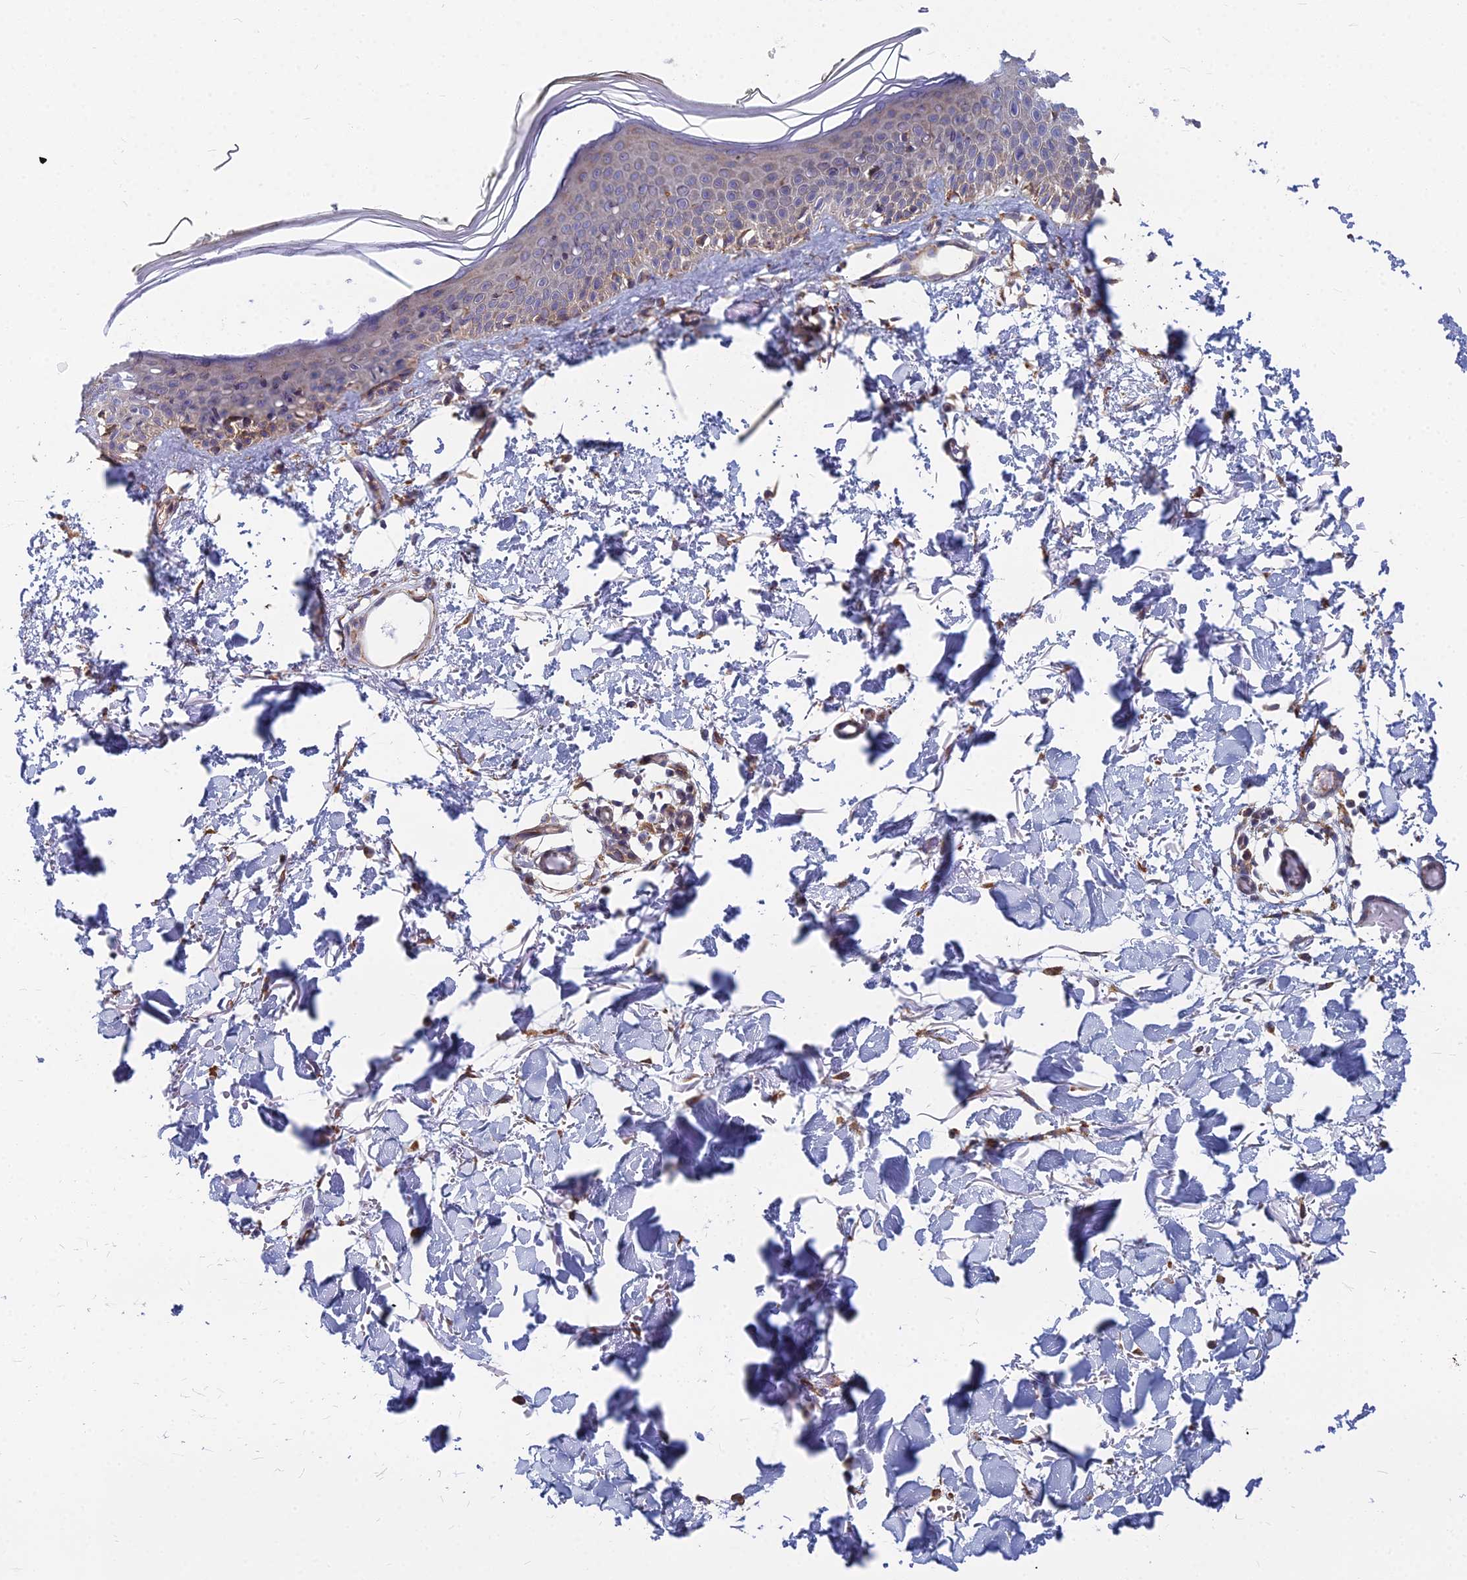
{"staining": {"intensity": "negative", "quantity": "none", "location": "none"}, "tissue": "skin", "cell_type": "Fibroblasts", "image_type": "normal", "snomed": [{"axis": "morphology", "description": "Normal tissue, NOS"}, {"axis": "topography", "description": "Skin"}], "caption": "This photomicrograph is of unremarkable skin stained with immunohistochemistry (IHC) to label a protein in brown with the nuclei are counter-stained blue. There is no staining in fibroblasts. (DAB immunohistochemistry, high magnification).", "gene": "KIAA1143", "patient": {"sex": "male", "age": 62}}